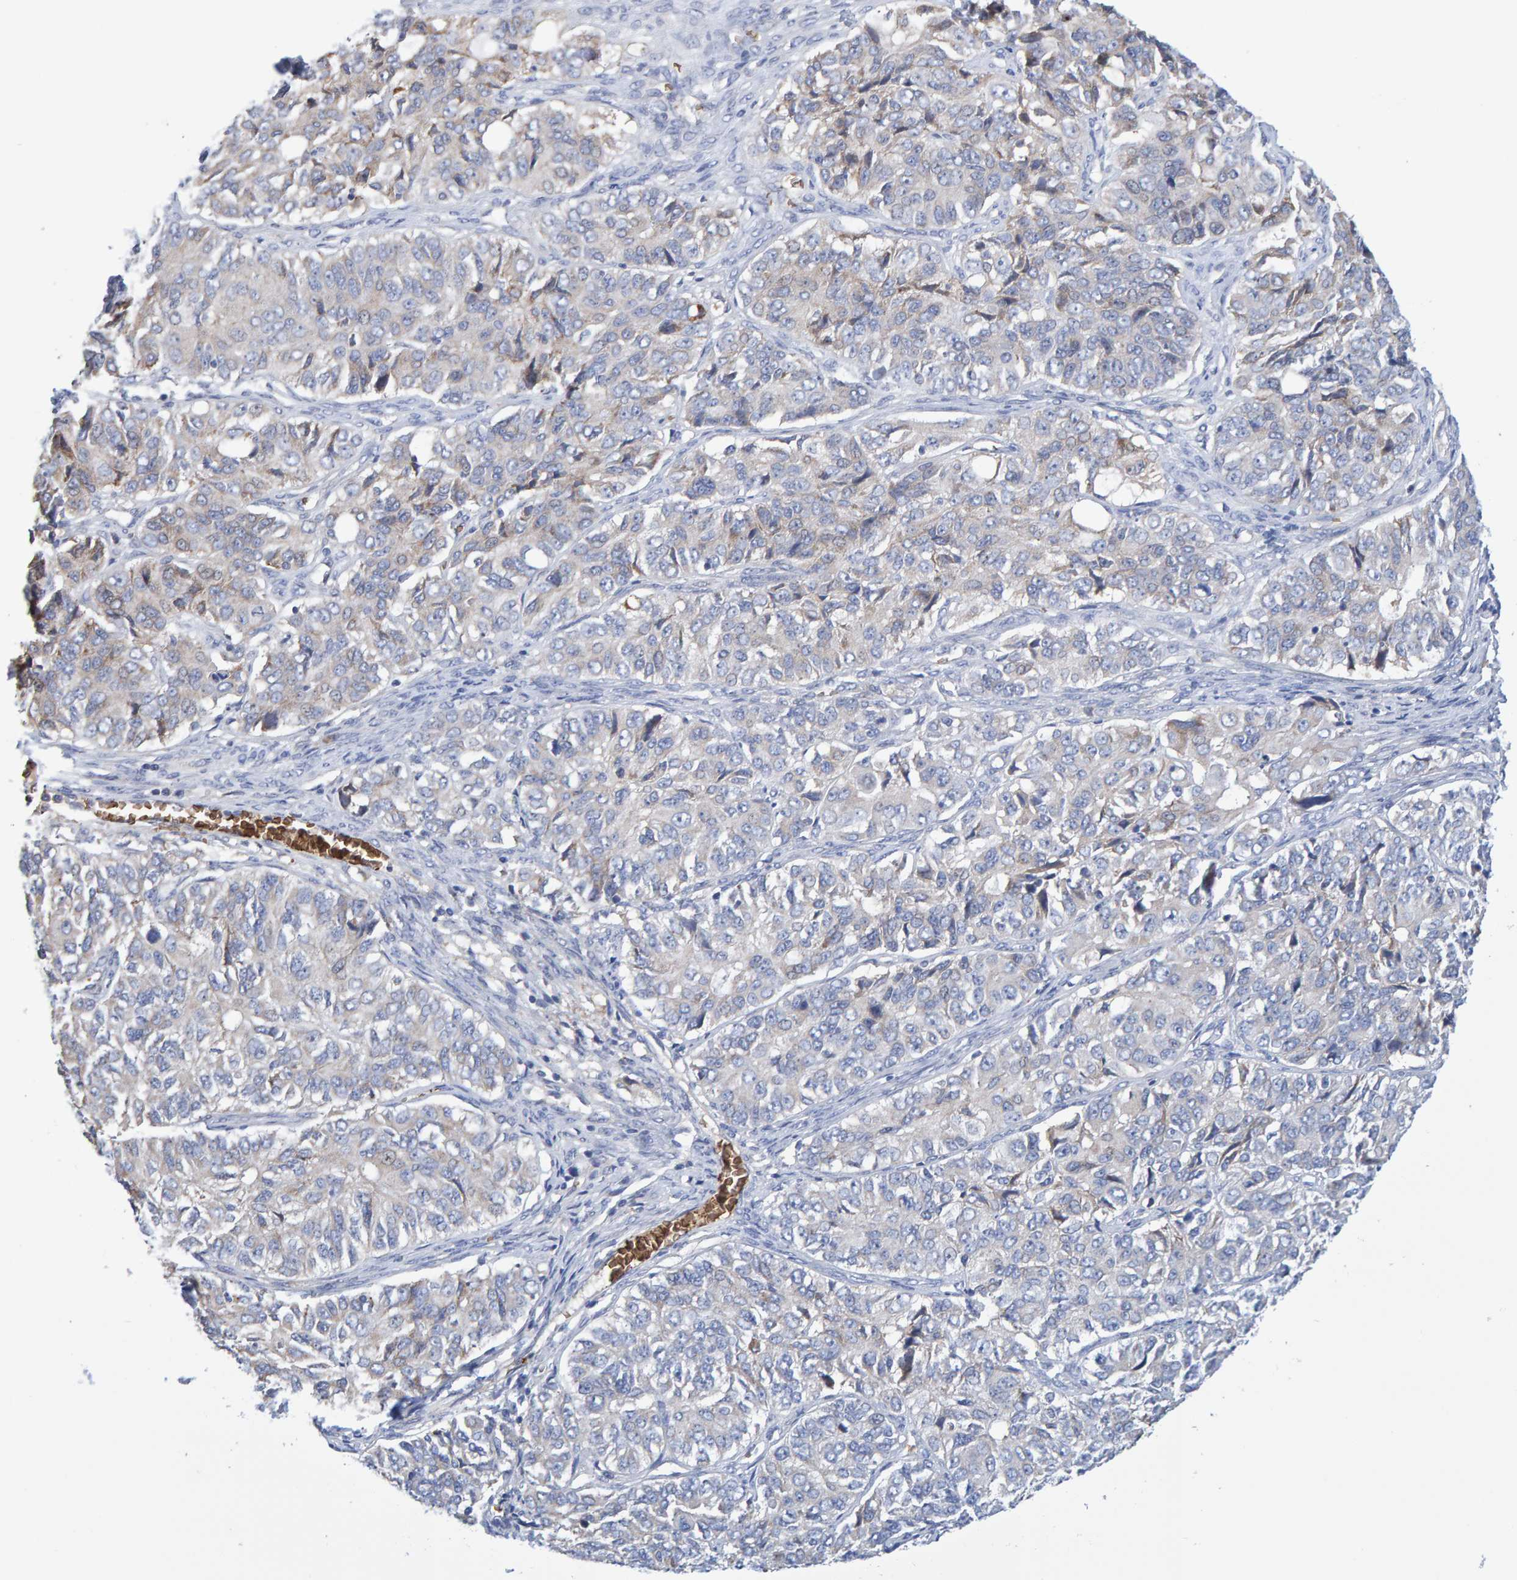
{"staining": {"intensity": "weak", "quantity": ">75%", "location": "cytoplasmic/membranous"}, "tissue": "ovarian cancer", "cell_type": "Tumor cells", "image_type": "cancer", "snomed": [{"axis": "morphology", "description": "Carcinoma, endometroid"}, {"axis": "topography", "description": "Ovary"}], "caption": "An image of human endometroid carcinoma (ovarian) stained for a protein reveals weak cytoplasmic/membranous brown staining in tumor cells.", "gene": "VPS9D1", "patient": {"sex": "female", "age": 51}}